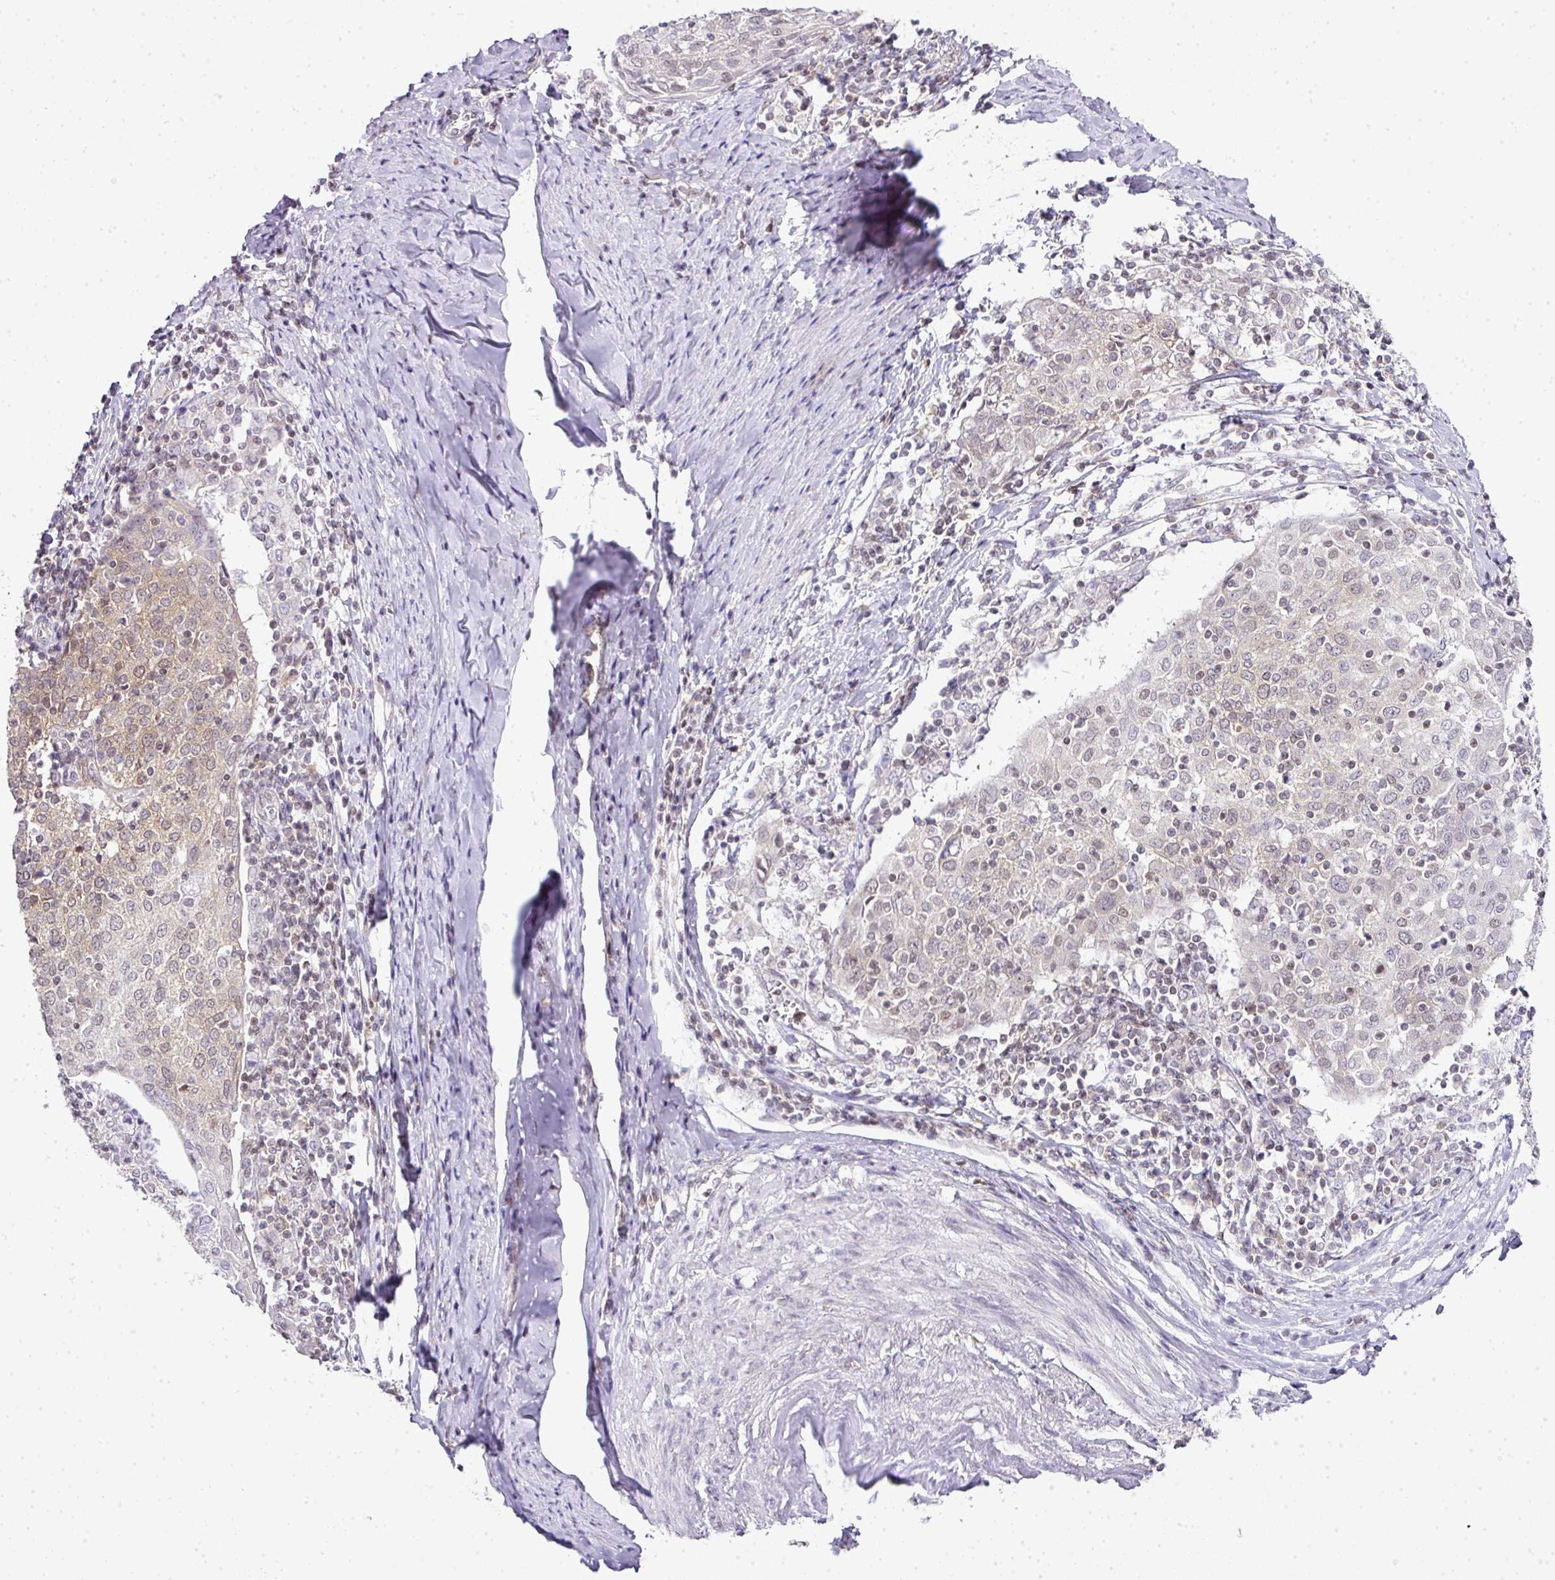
{"staining": {"intensity": "weak", "quantity": "<25%", "location": "cytoplasmic/membranous"}, "tissue": "cervical cancer", "cell_type": "Tumor cells", "image_type": "cancer", "snomed": [{"axis": "morphology", "description": "Squamous cell carcinoma, NOS"}, {"axis": "topography", "description": "Cervix"}], "caption": "Immunohistochemistry of cervical squamous cell carcinoma displays no expression in tumor cells. (DAB IHC visualized using brightfield microscopy, high magnification).", "gene": "FAM32A", "patient": {"sex": "female", "age": 52}}